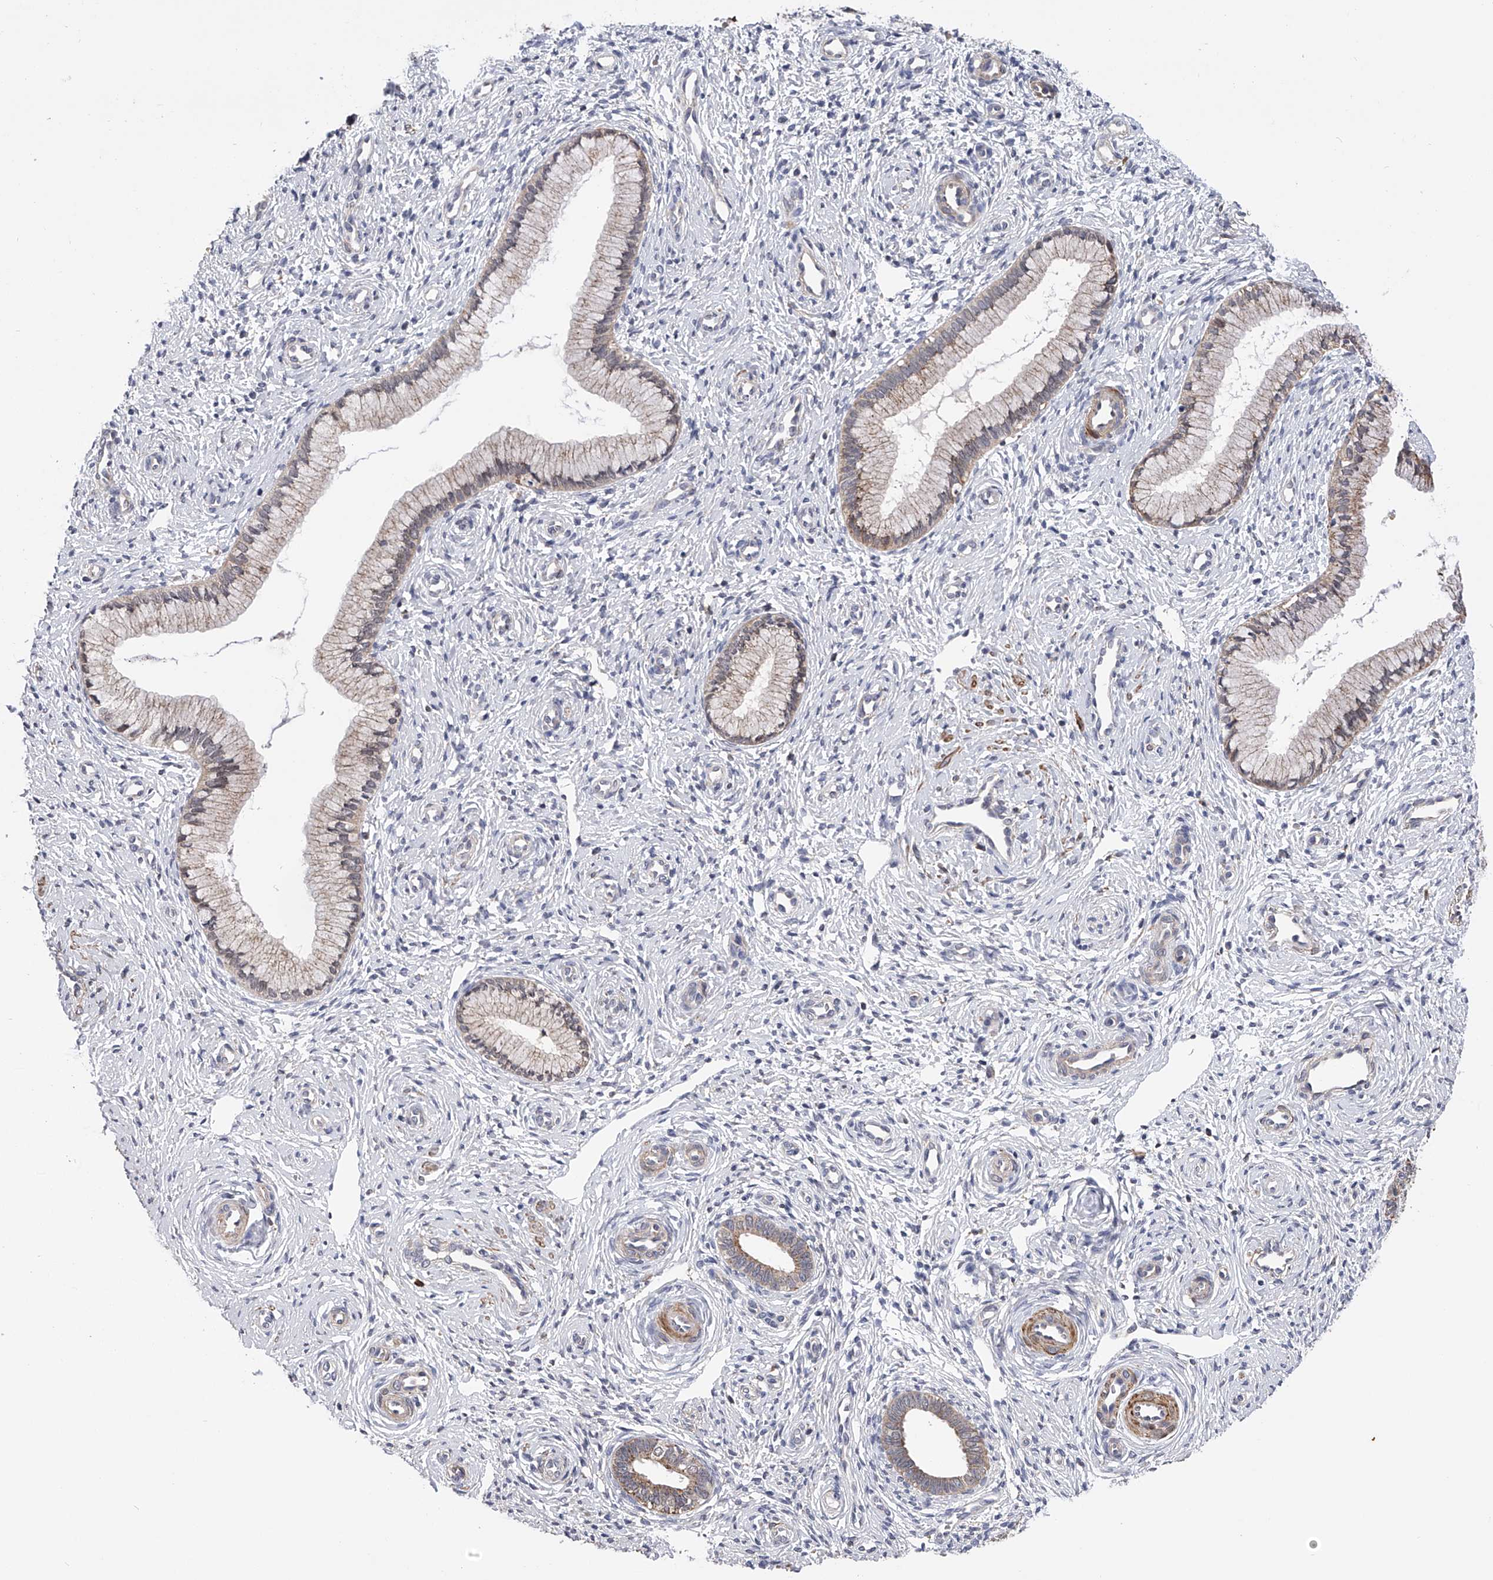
{"staining": {"intensity": "weak", "quantity": "25%-75%", "location": "cytoplasmic/membranous"}, "tissue": "cervix", "cell_type": "Glandular cells", "image_type": "normal", "snomed": [{"axis": "morphology", "description": "Normal tissue, NOS"}, {"axis": "topography", "description": "Cervix"}], "caption": "A brown stain highlights weak cytoplasmic/membranous positivity of a protein in glandular cells of normal cervix. (DAB (3,3'-diaminobenzidine) = brown stain, brightfield microscopy at high magnification).", "gene": "SPOCK1", "patient": {"sex": "female", "age": 27}}